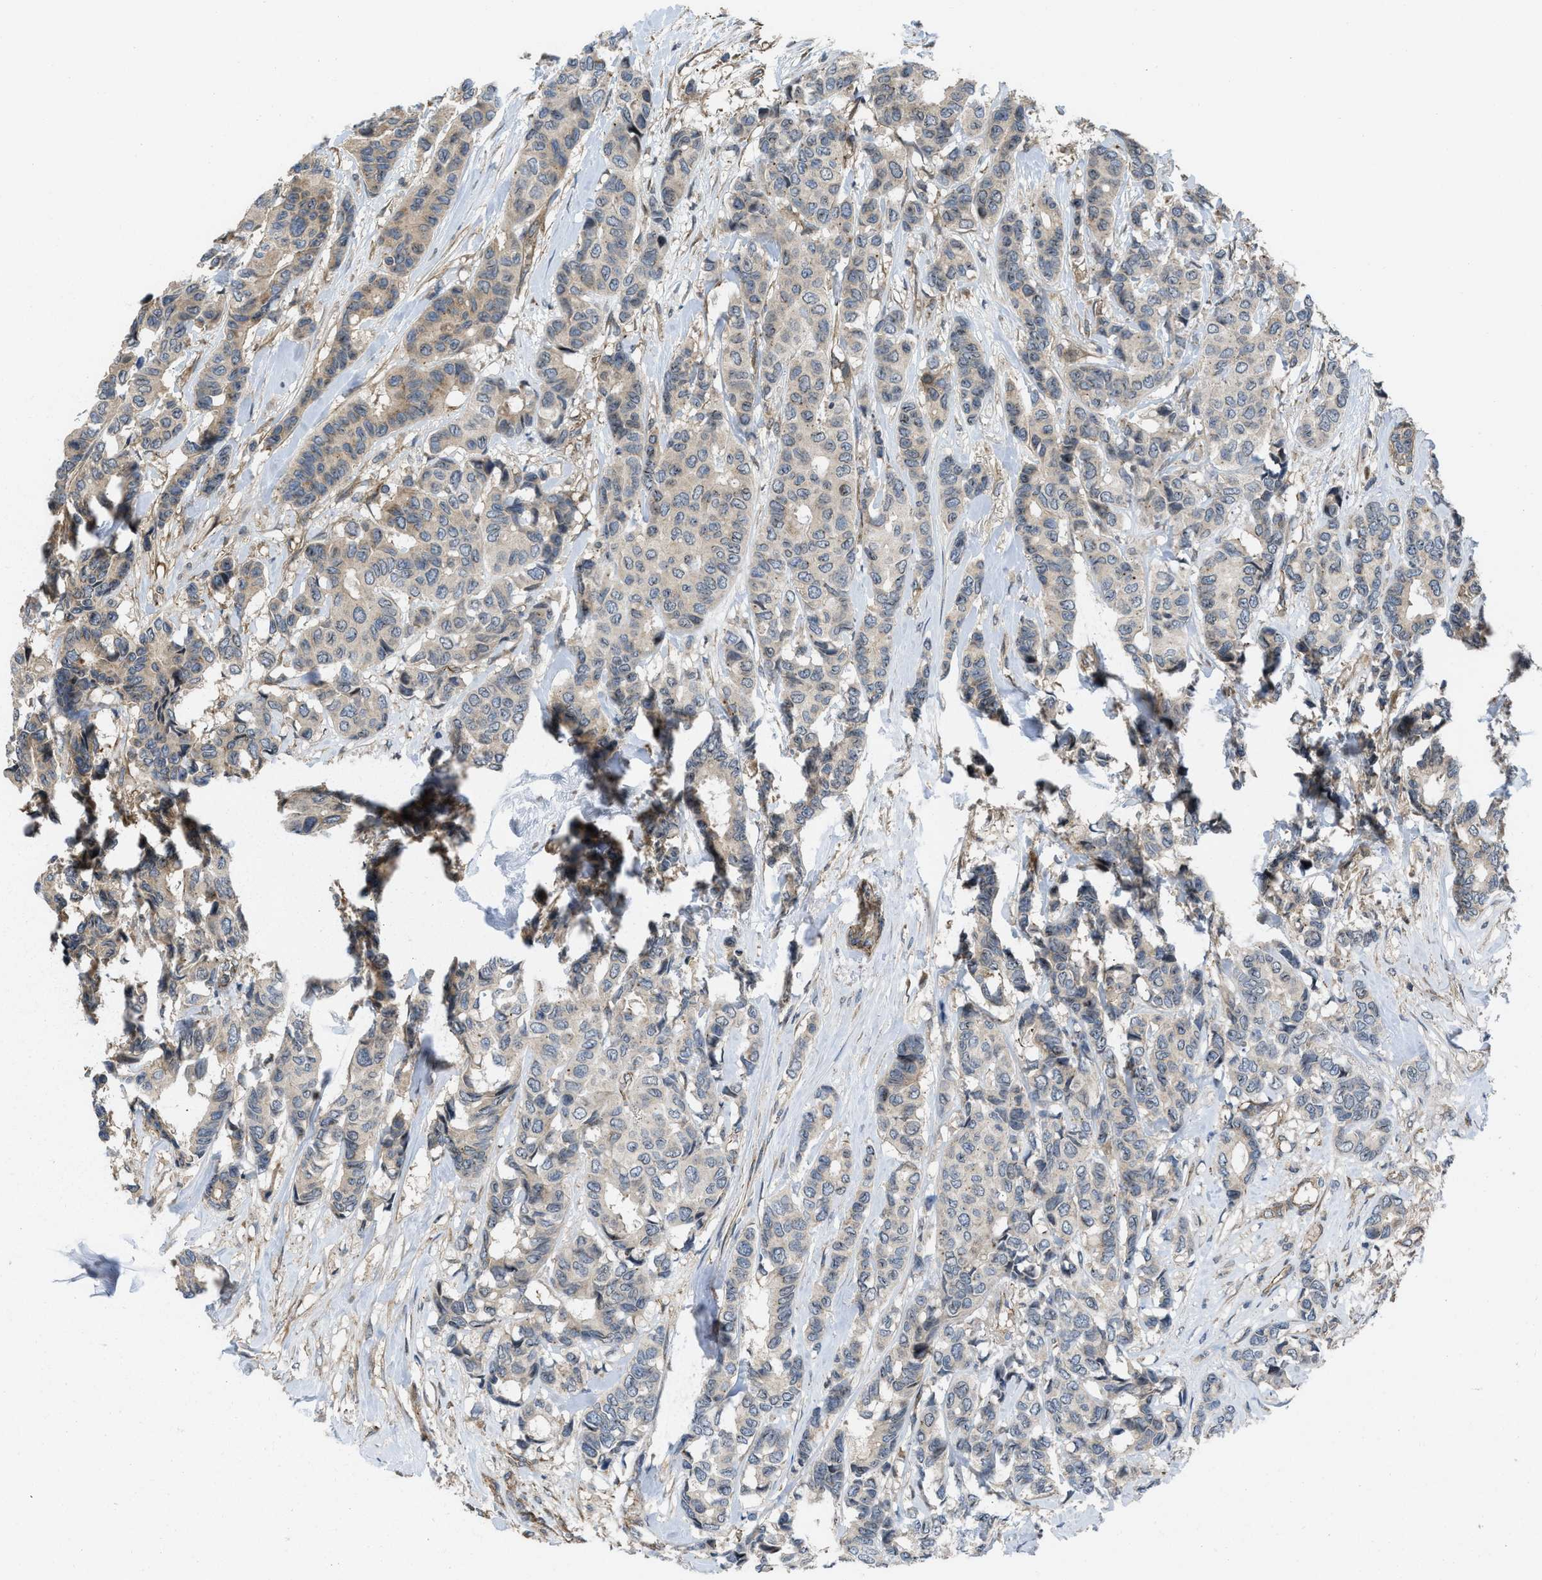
{"staining": {"intensity": "weak", "quantity": "<25%", "location": "cytoplasmic/membranous"}, "tissue": "breast cancer", "cell_type": "Tumor cells", "image_type": "cancer", "snomed": [{"axis": "morphology", "description": "Duct carcinoma"}, {"axis": "topography", "description": "Breast"}], "caption": "Tumor cells are negative for brown protein staining in breast intraductal carcinoma. (Brightfield microscopy of DAB (3,3'-diaminobenzidine) immunohistochemistry (IHC) at high magnification).", "gene": "GPATCH2L", "patient": {"sex": "female", "age": 87}}